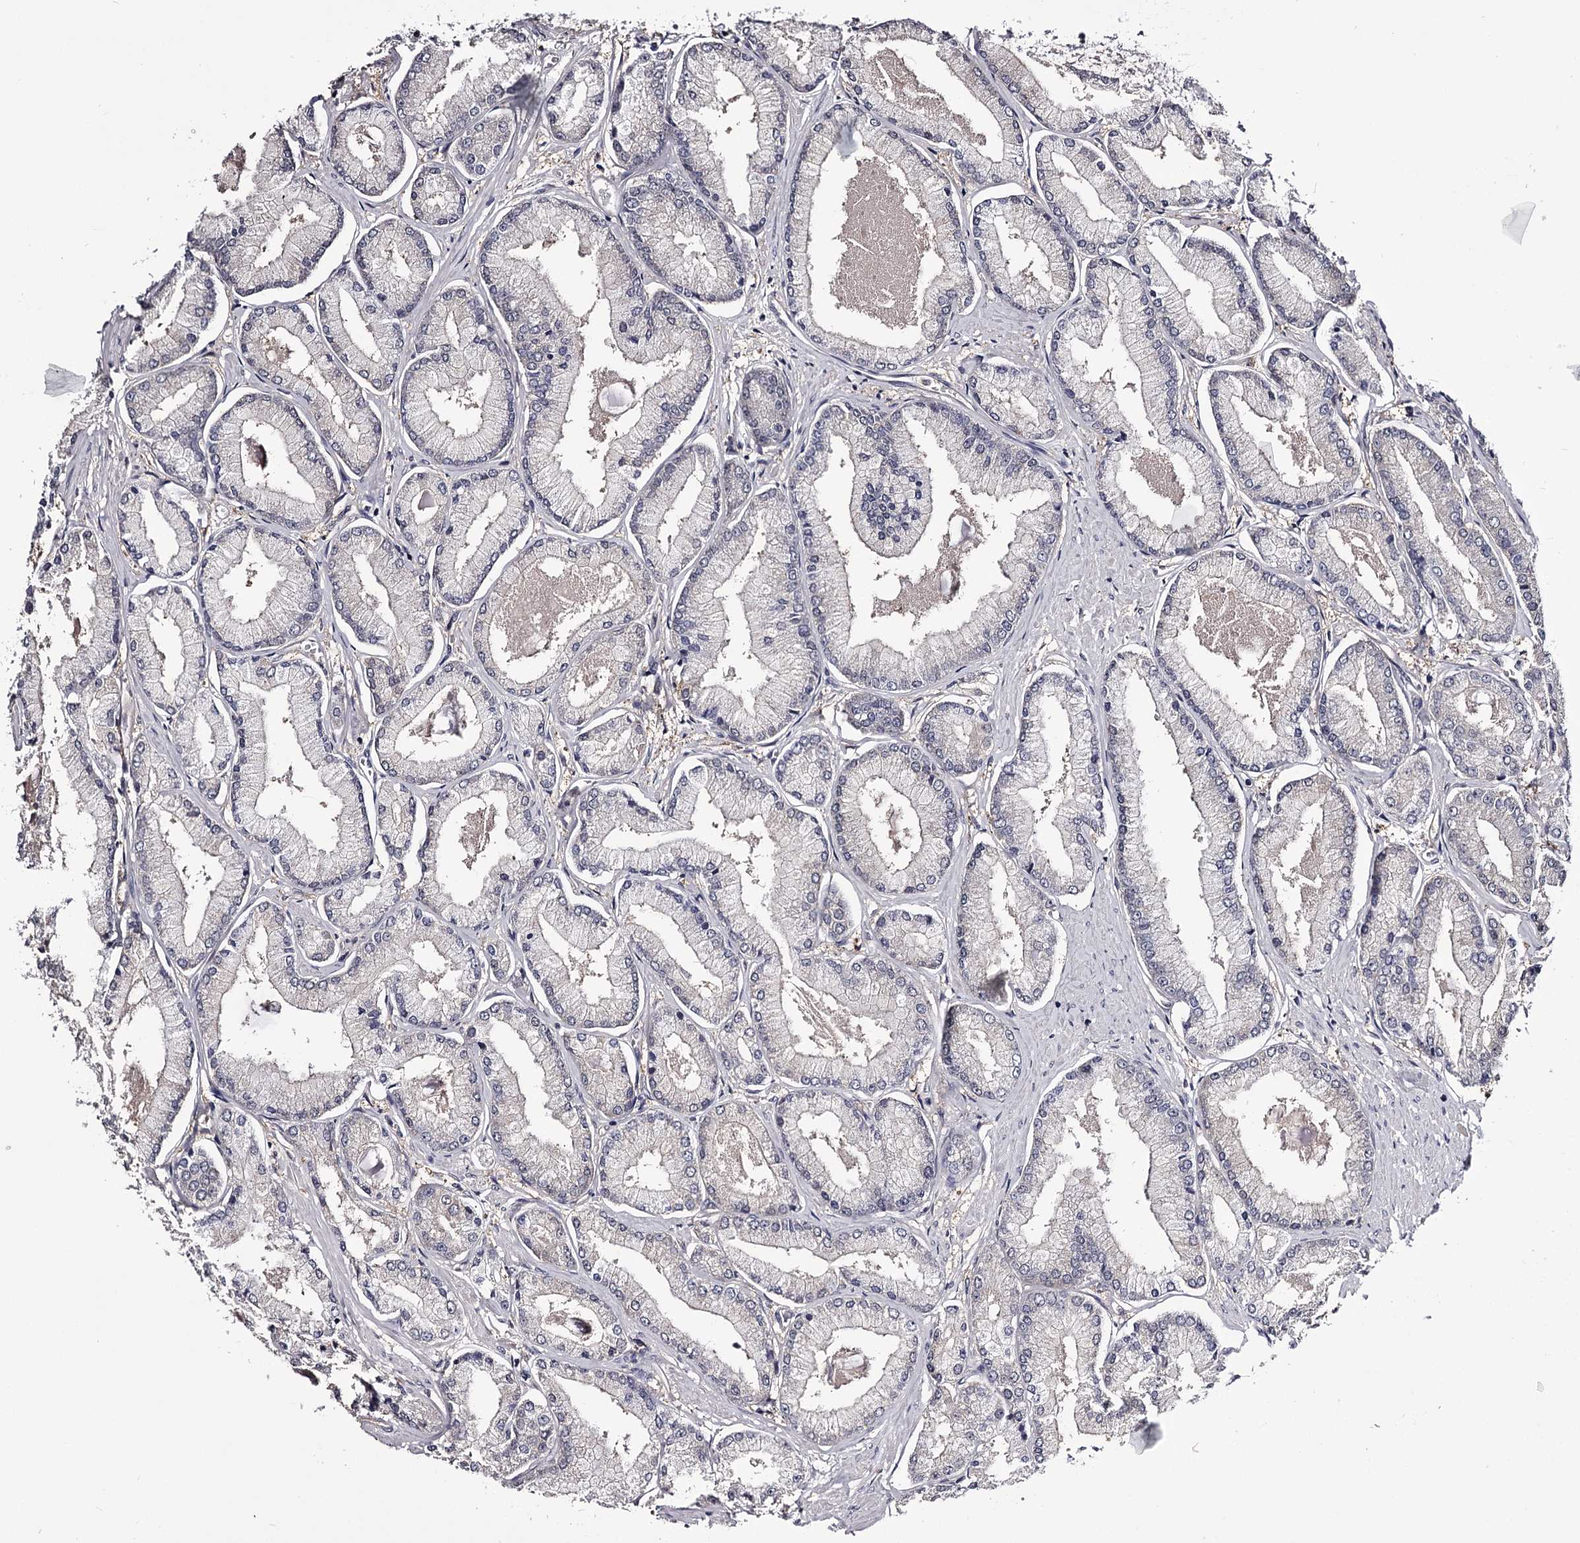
{"staining": {"intensity": "negative", "quantity": "none", "location": "none"}, "tissue": "prostate cancer", "cell_type": "Tumor cells", "image_type": "cancer", "snomed": [{"axis": "morphology", "description": "Adenocarcinoma, Low grade"}, {"axis": "topography", "description": "Prostate"}], "caption": "Prostate low-grade adenocarcinoma was stained to show a protein in brown. There is no significant staining in tumor cells. The staining is performed using DAB brown chromogen with nuclei counter-stained in using hematoxylin.", "gene": "GSTO1", "patient": {"sex": "male", "age": 74}}